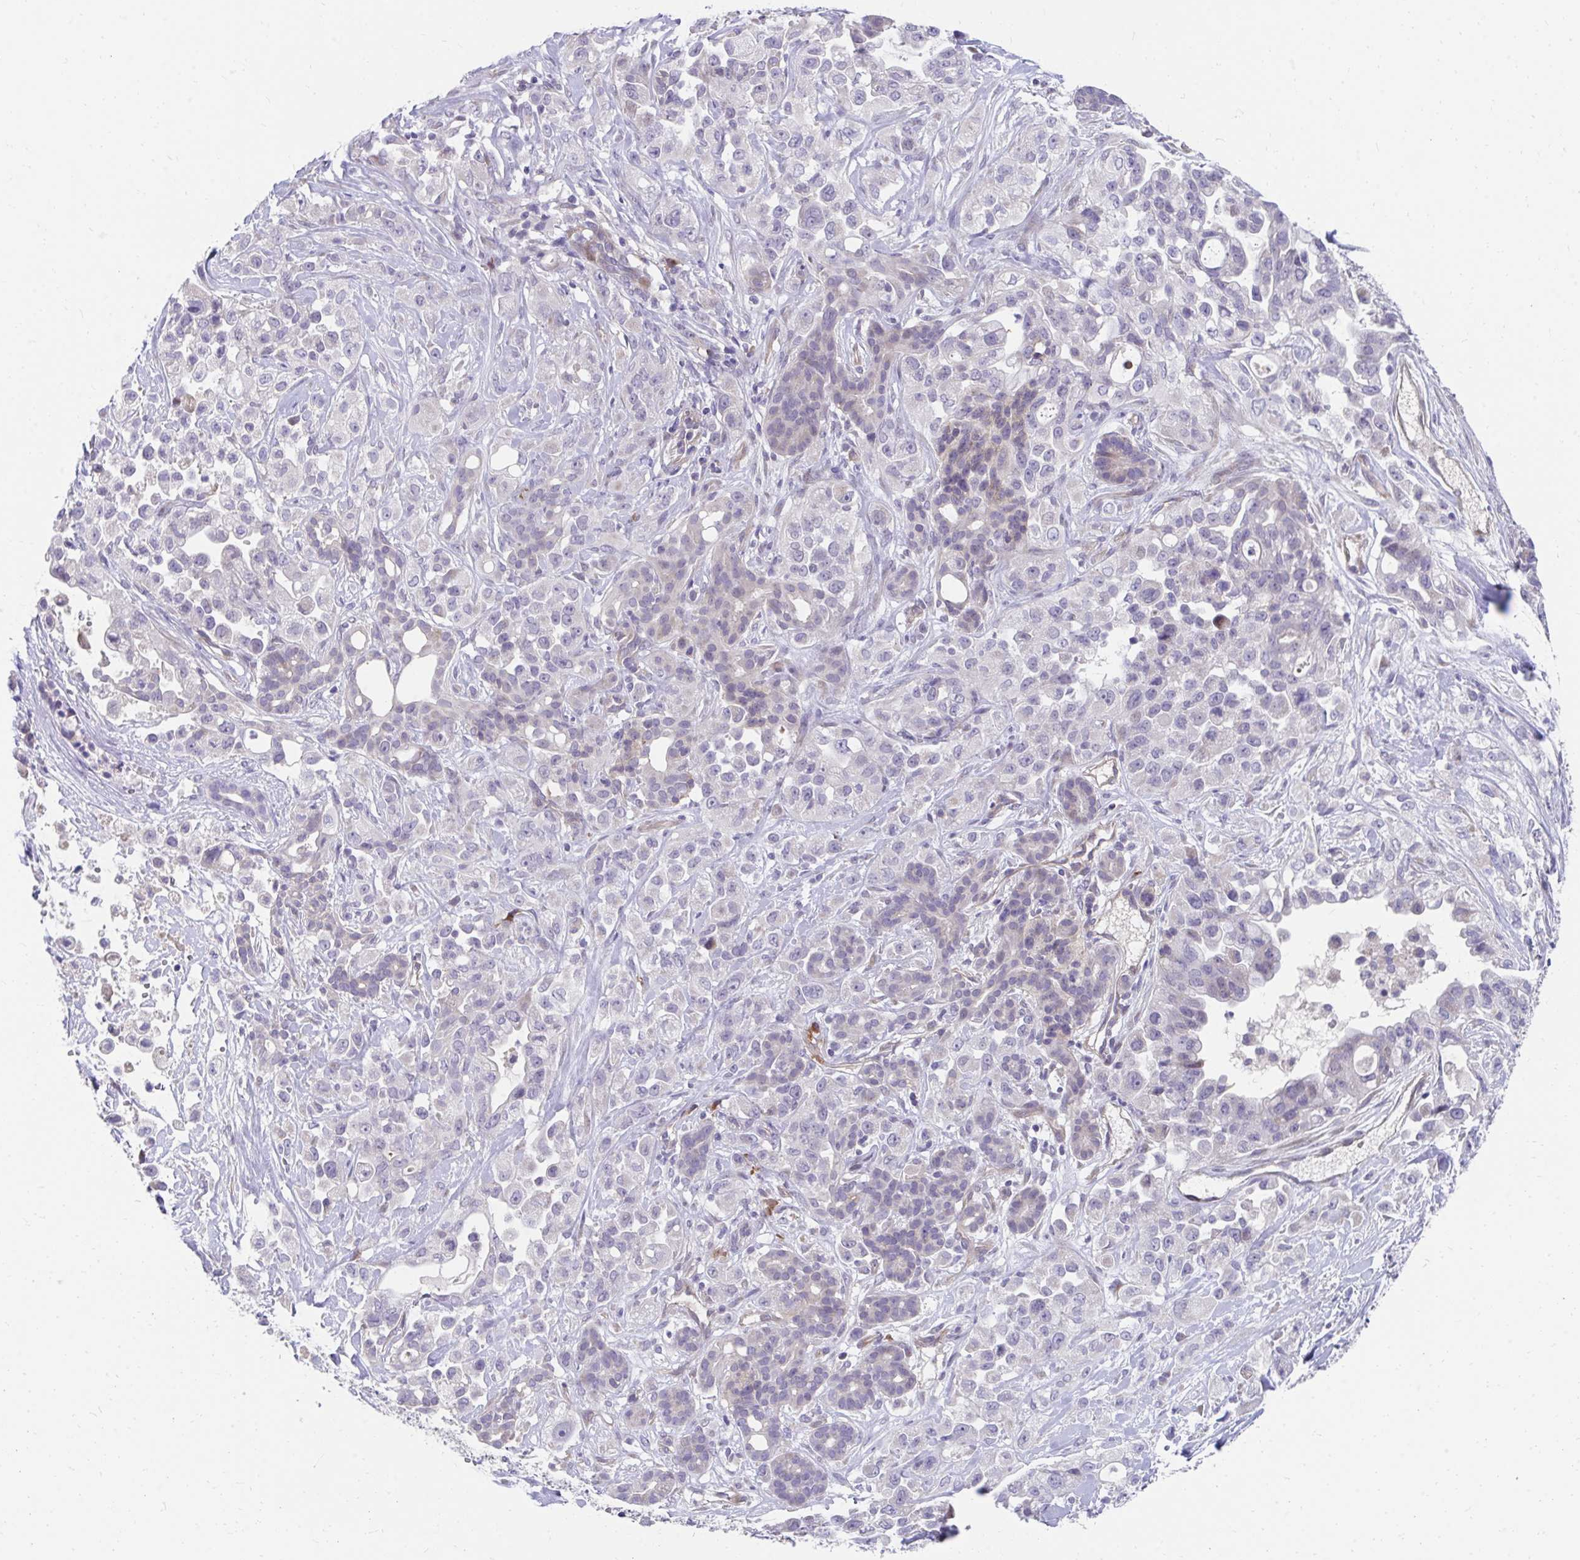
{"staining": {"intensity": "negative", "quantity": "none", "location": "none"}, "tissue": "pancreatic cancer", "cell_type": "Tumor cells", "image_type": "cancer", "snomed": [{"axis": "morphology", "description": "Adenocarcinoma, NOS"}, {"axis": "topography", "description": "Pancreas"}], "caption": "Photomicrograph shows no protein expression in tumor cells of pancreatic cancer (adenocarcinoma) tissue.", "gene": "SLAMF7", "patient": {"sex": "male", "age": 44}}